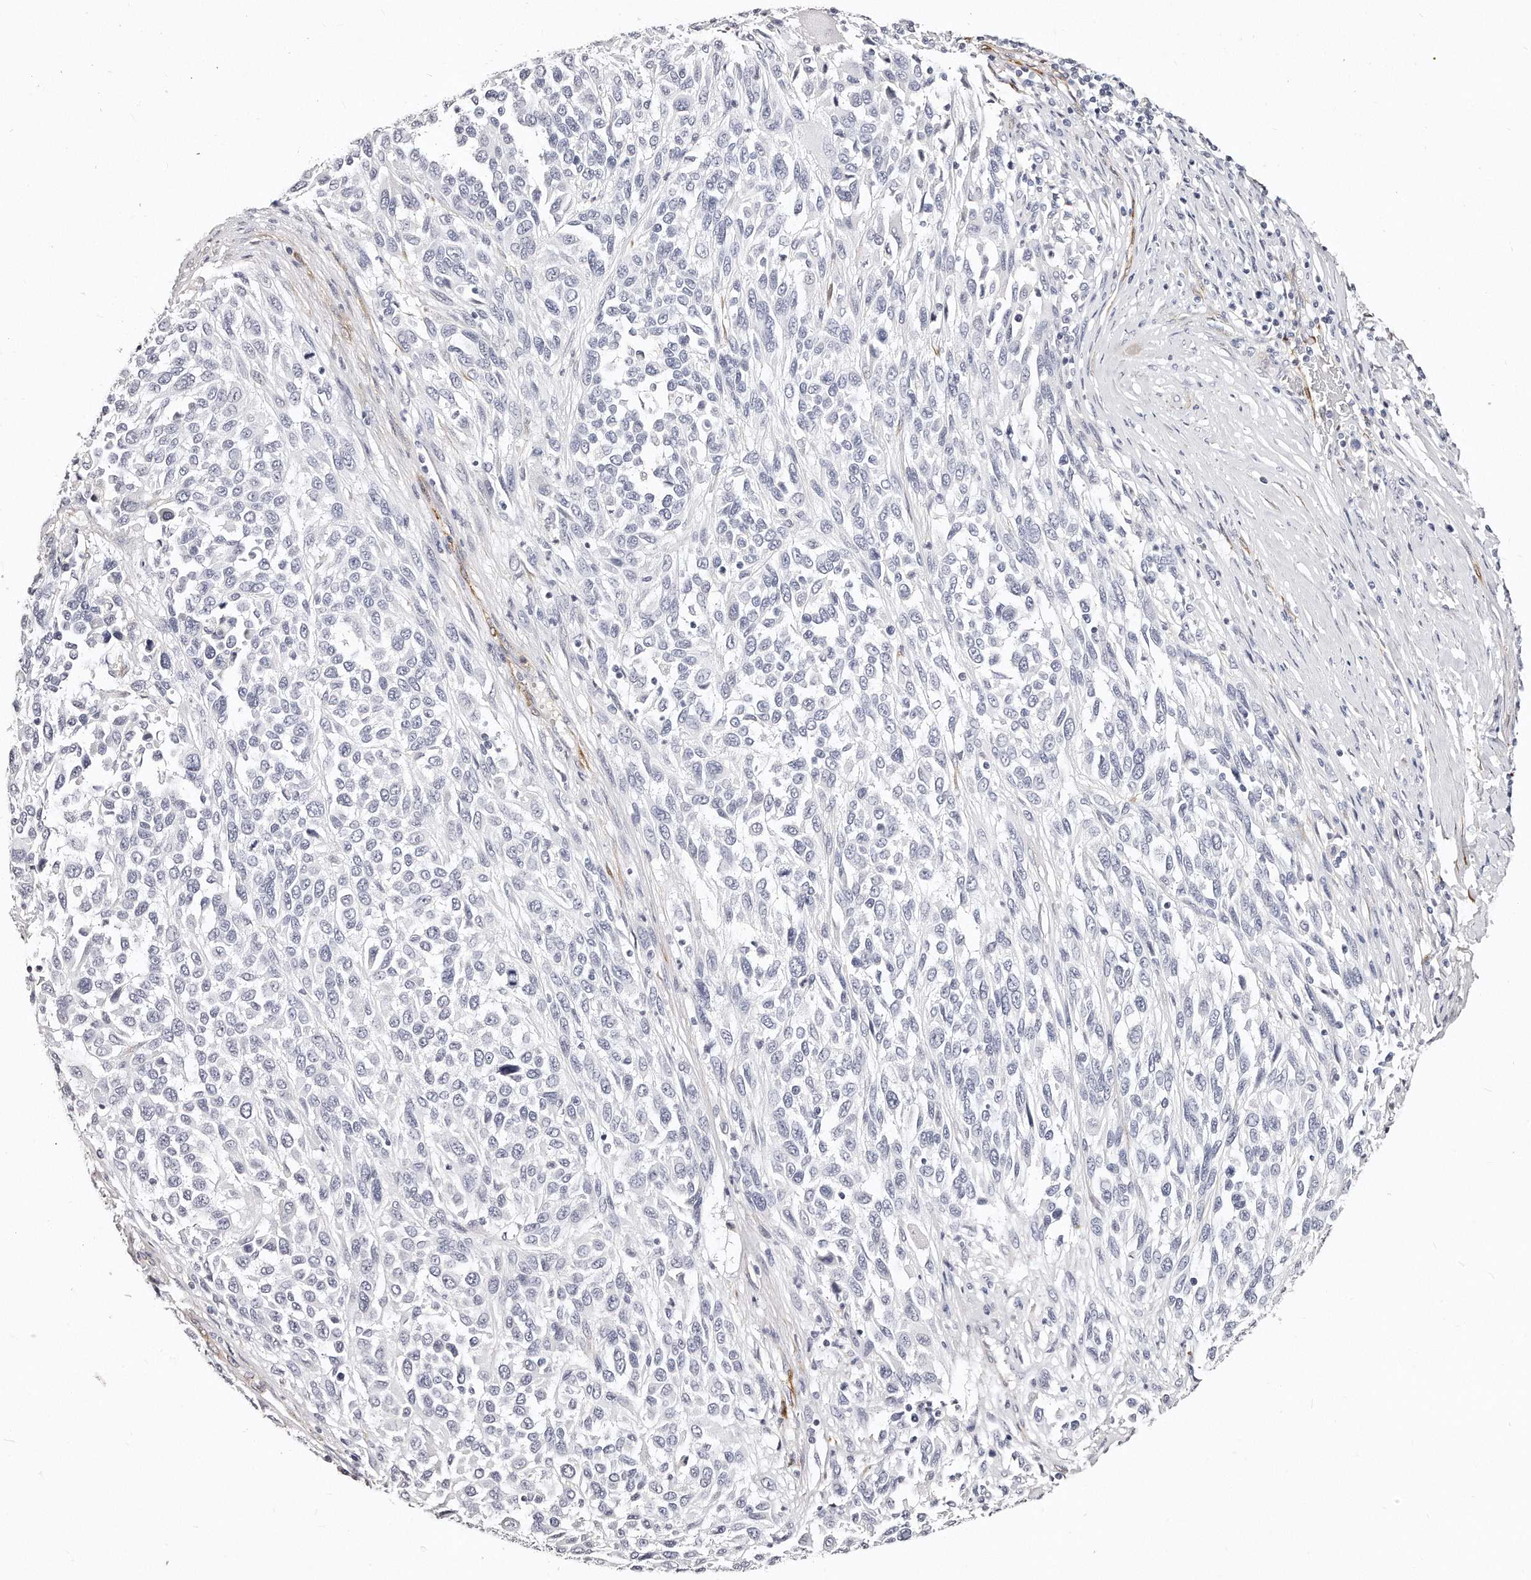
{"staining": {"intensity": "negative", "quantity": "none", "location": "none"}, "tissue": "melanoma", "cell_type": "Tumor cells", "image_type": "cancer", "snomed": [{"axis": "morphology", "description": "Malignant melanoma, Metastatic site"}, {"axis": "topography", "description": "Lymph node"}], "caption": "High magnification brightfield microscopy of melanoma stained with DAB (3,3'-diaminobenzidine) (brown) and counterstained with hematoxylin (blue): tumor cells show no significant positivity. (DAB (3,3'-diaminobenzidine) immunohistochemistry with hematoxylin counter stain).", "gene": "LMOD1", "patient": {"sex": "male", "age": 61}}